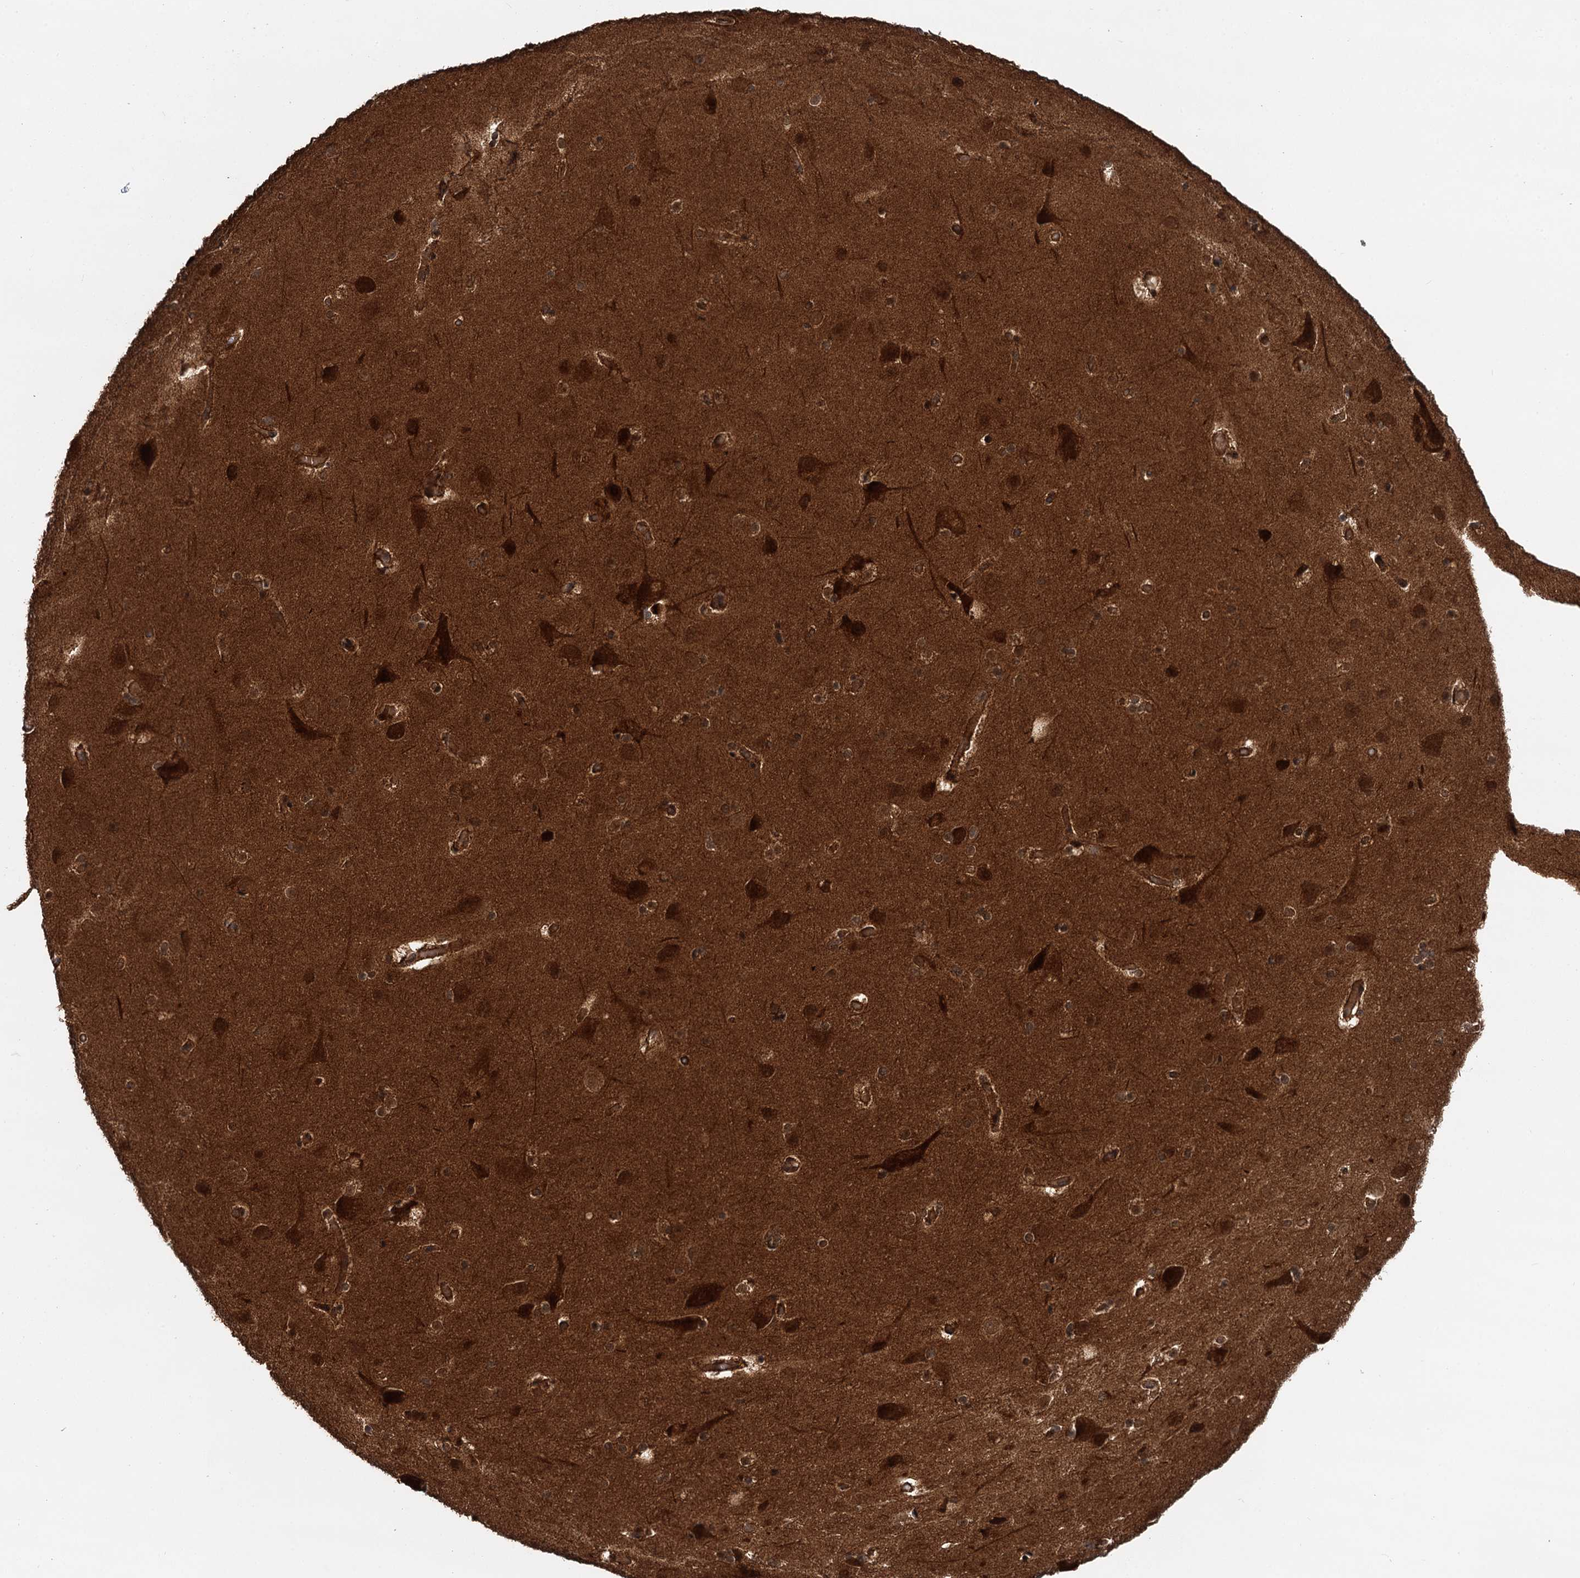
{"staining": {"intensity": "strong", "quantity": ">75%", "location": "cytoplasmic/membranous"}, "tissue": "cerebral cortex", "cell_type": "Endothelial cells", "image_type": "normal", "snomed": [{"axis": "morphology", "description": "Normal tissue, NOS"}, {"axis": "topography", "description": "Cerebral cortex"}], "caption": "IHC of unremarkable cerebral cortex displays high levels of strong cytoplasmic/membranous staining in about >75% of endothelial cells.", "gene": "STUB1", "patient": {"sex": "male", "age": 57}}